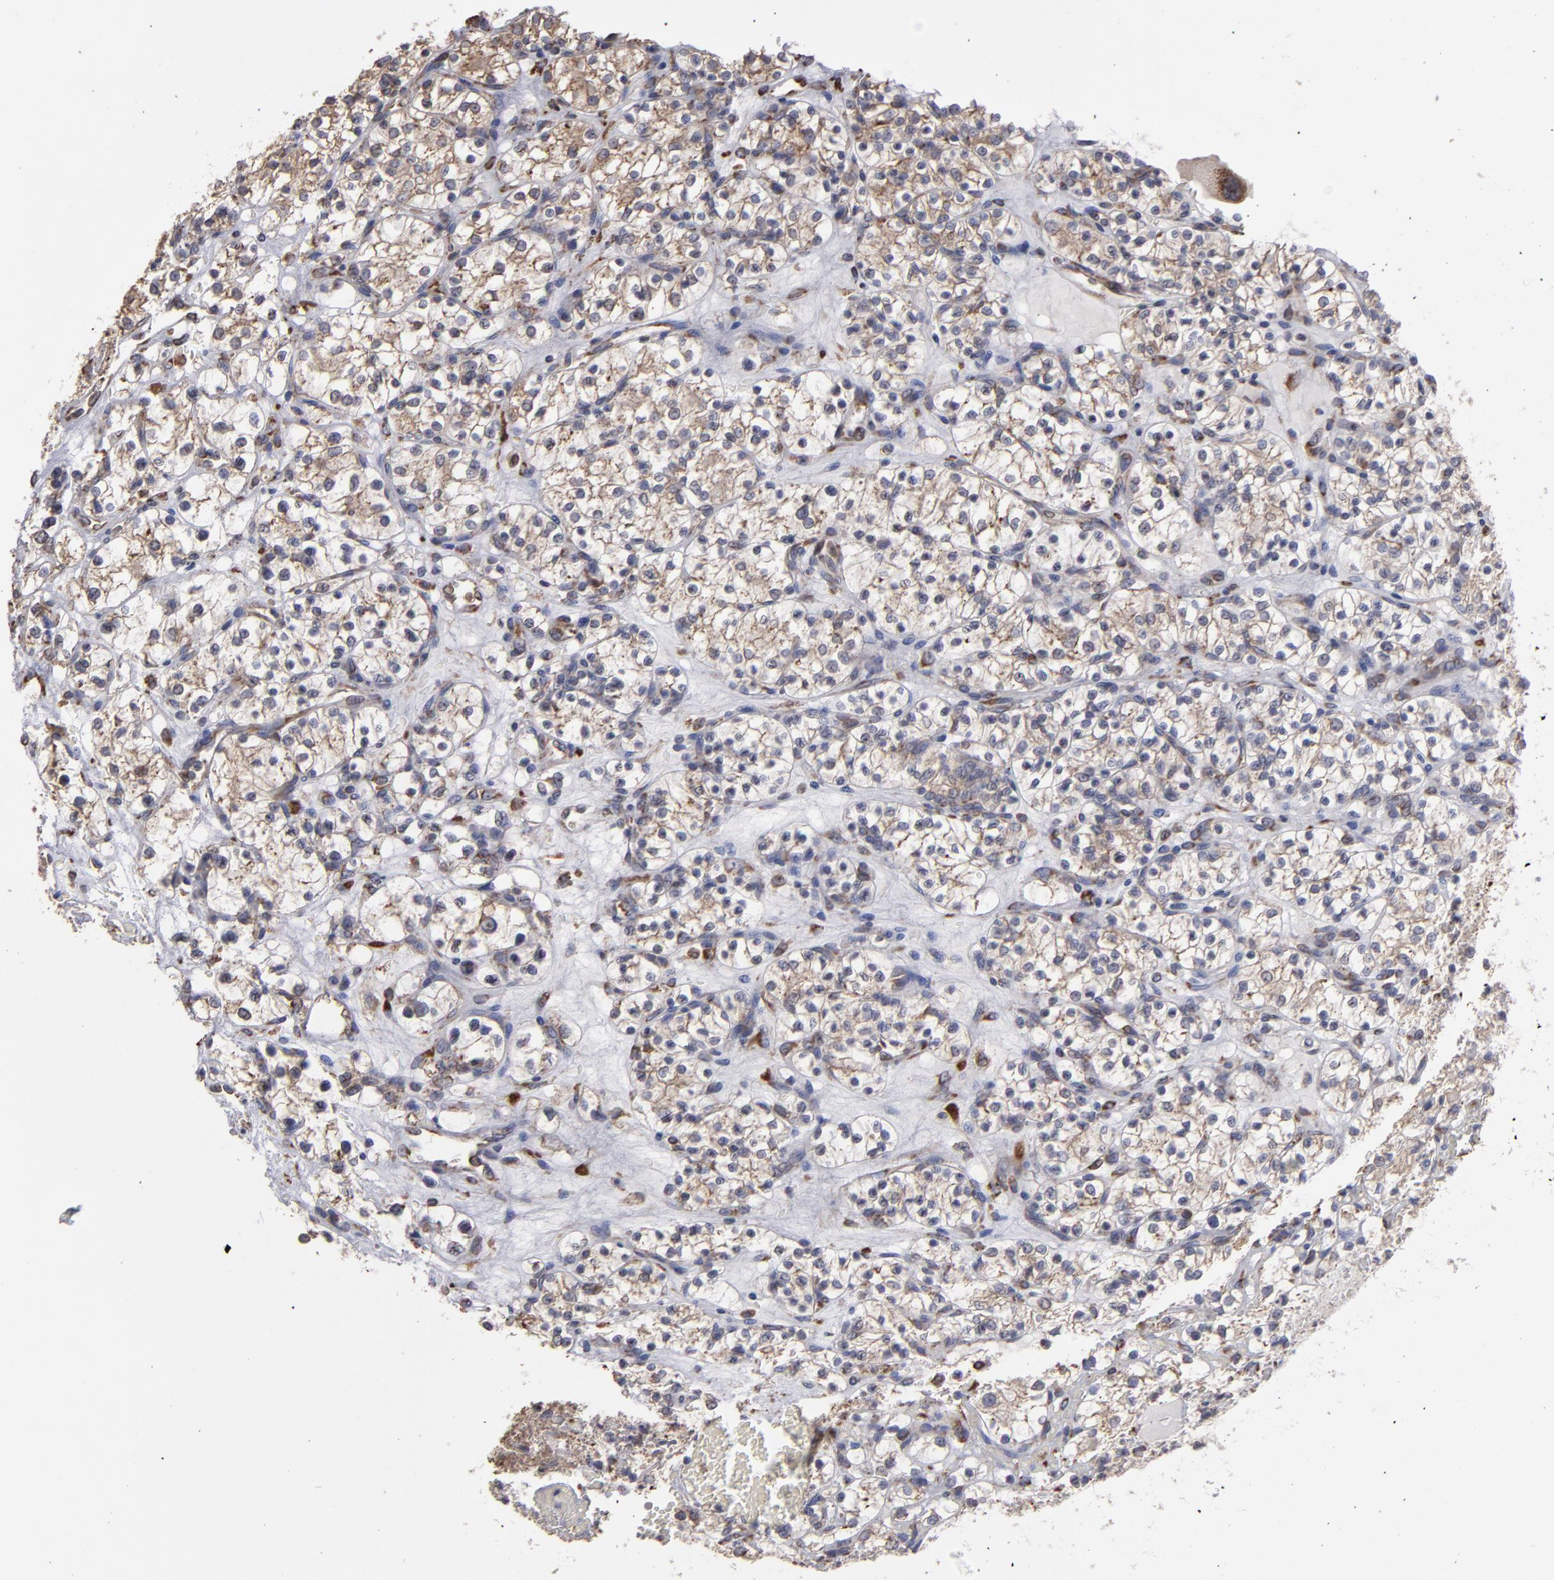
{"staining": {"intensity": "weak", "quantity": ">75%", "location": "cytoplasmic/membranous"}, "tissue": "renal cancer", "cell_type": "Tumor cells", "image_type": "cancer", "snomed": [{"axis": "morphology", "description": "Adenocarcinoma, NOS"}, {"axis": "topography", "description": "Kidney"}], "caption": "Protein expression analysis of renal cancer demonstrates weak cytoplasmic/membranous staining in about >75% of tumor cells. The staining is performed using DAB brown chromogen to label protein expression. The nuclei are counter-stained blue using hematoxylin.", "gene": "SND1", "patient": {"sex": "female", "age": 60}}